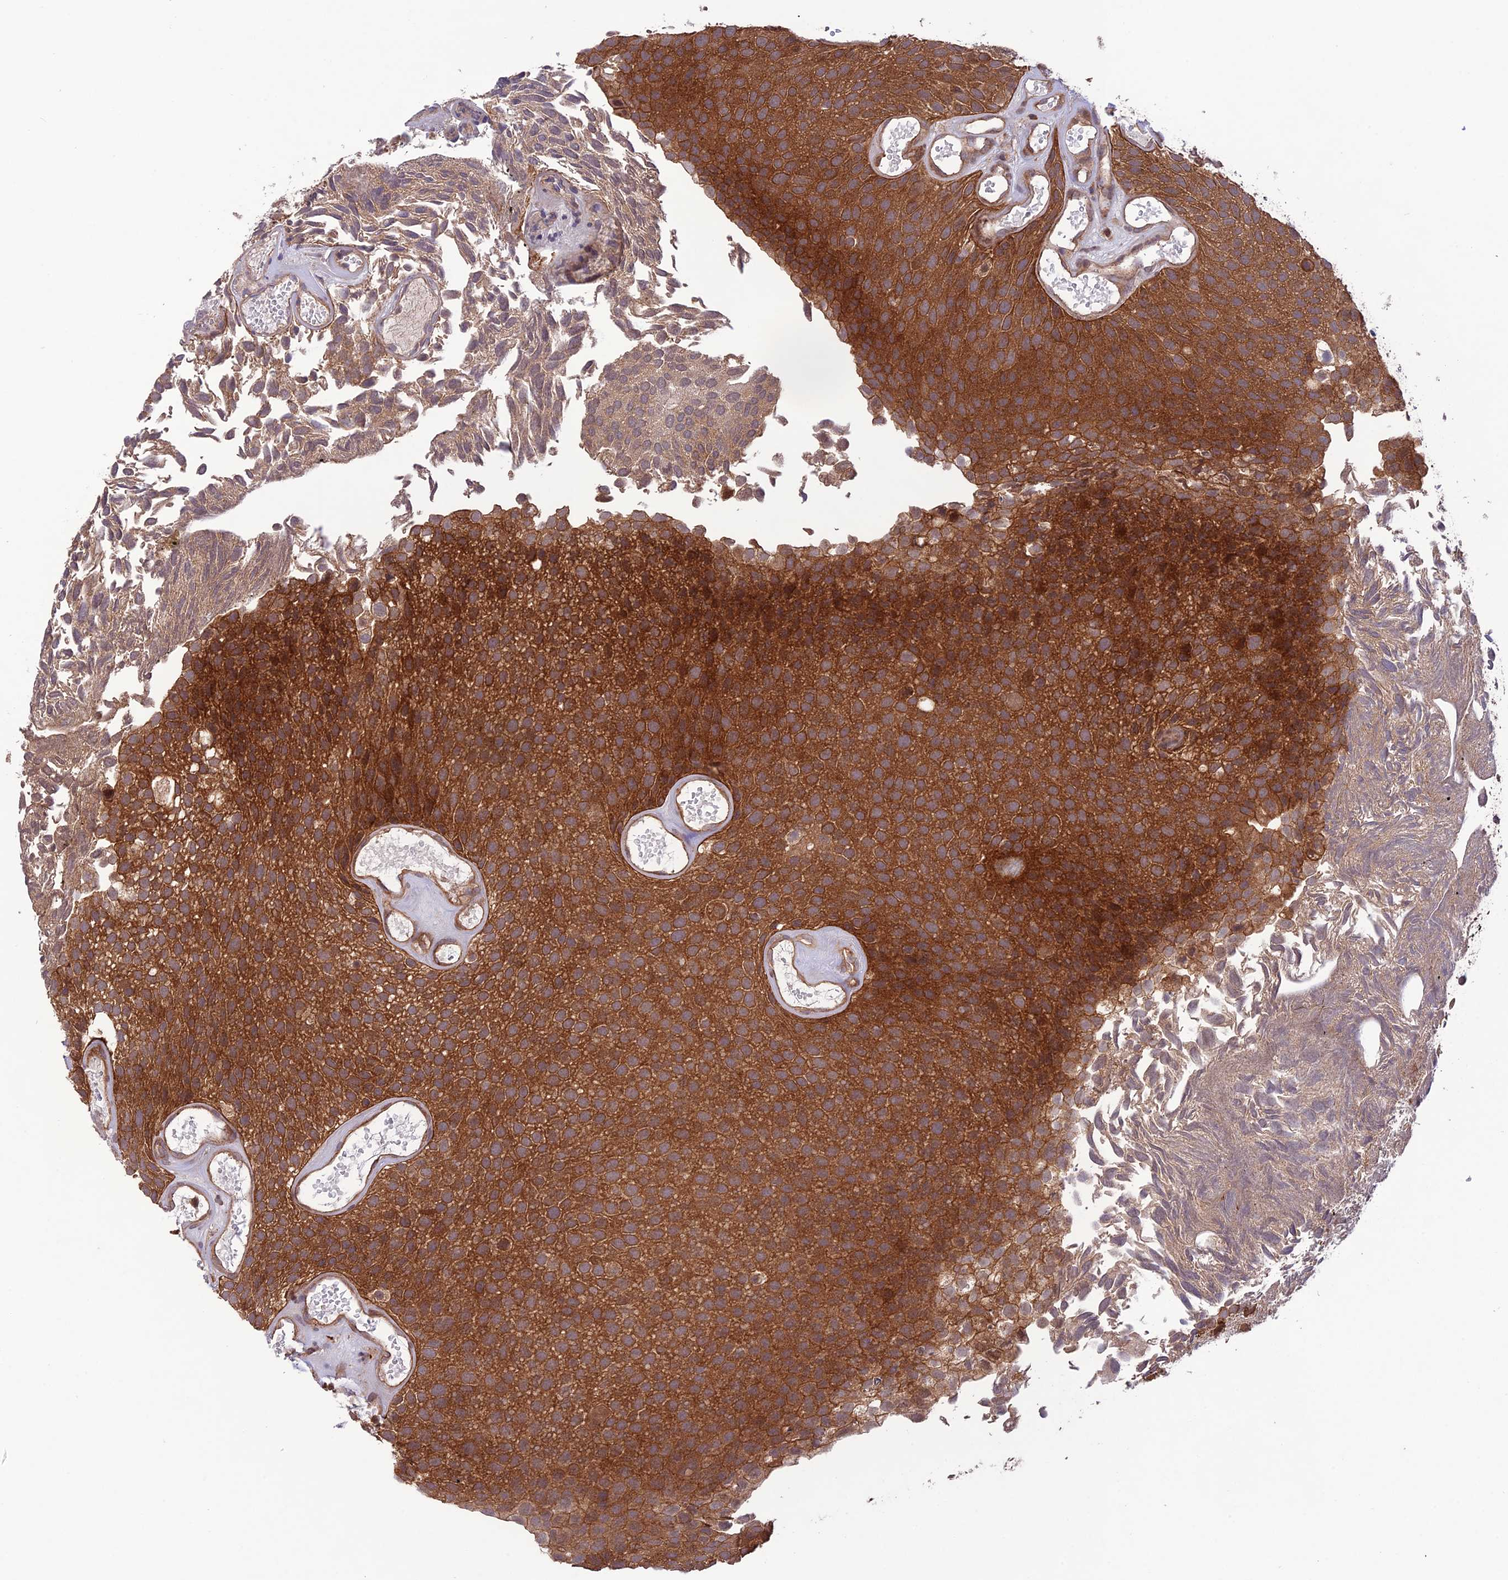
{"staining": {"intensity": "moderate", "quantity": ">75%", "location": "cytoplasmic/membranous"}, "tissue": "urothelial cancer", "cell_type": "Tumor cells", "image_type": "cancer", "snomed": [{"axis": "morphology", "description": "Urothelial carcinoma, Low grade"}, {"axis": "topography", "description": "Urinary bladder"}], "caption": "Immunohistochemistry of human urothelial cancer demonstrates medium levels of moderate cytoplasmic/membranous staining in about >75% of tumor cells.", "gene": "FCHSD1", "patient": {"sex": "male", "age": 89}}